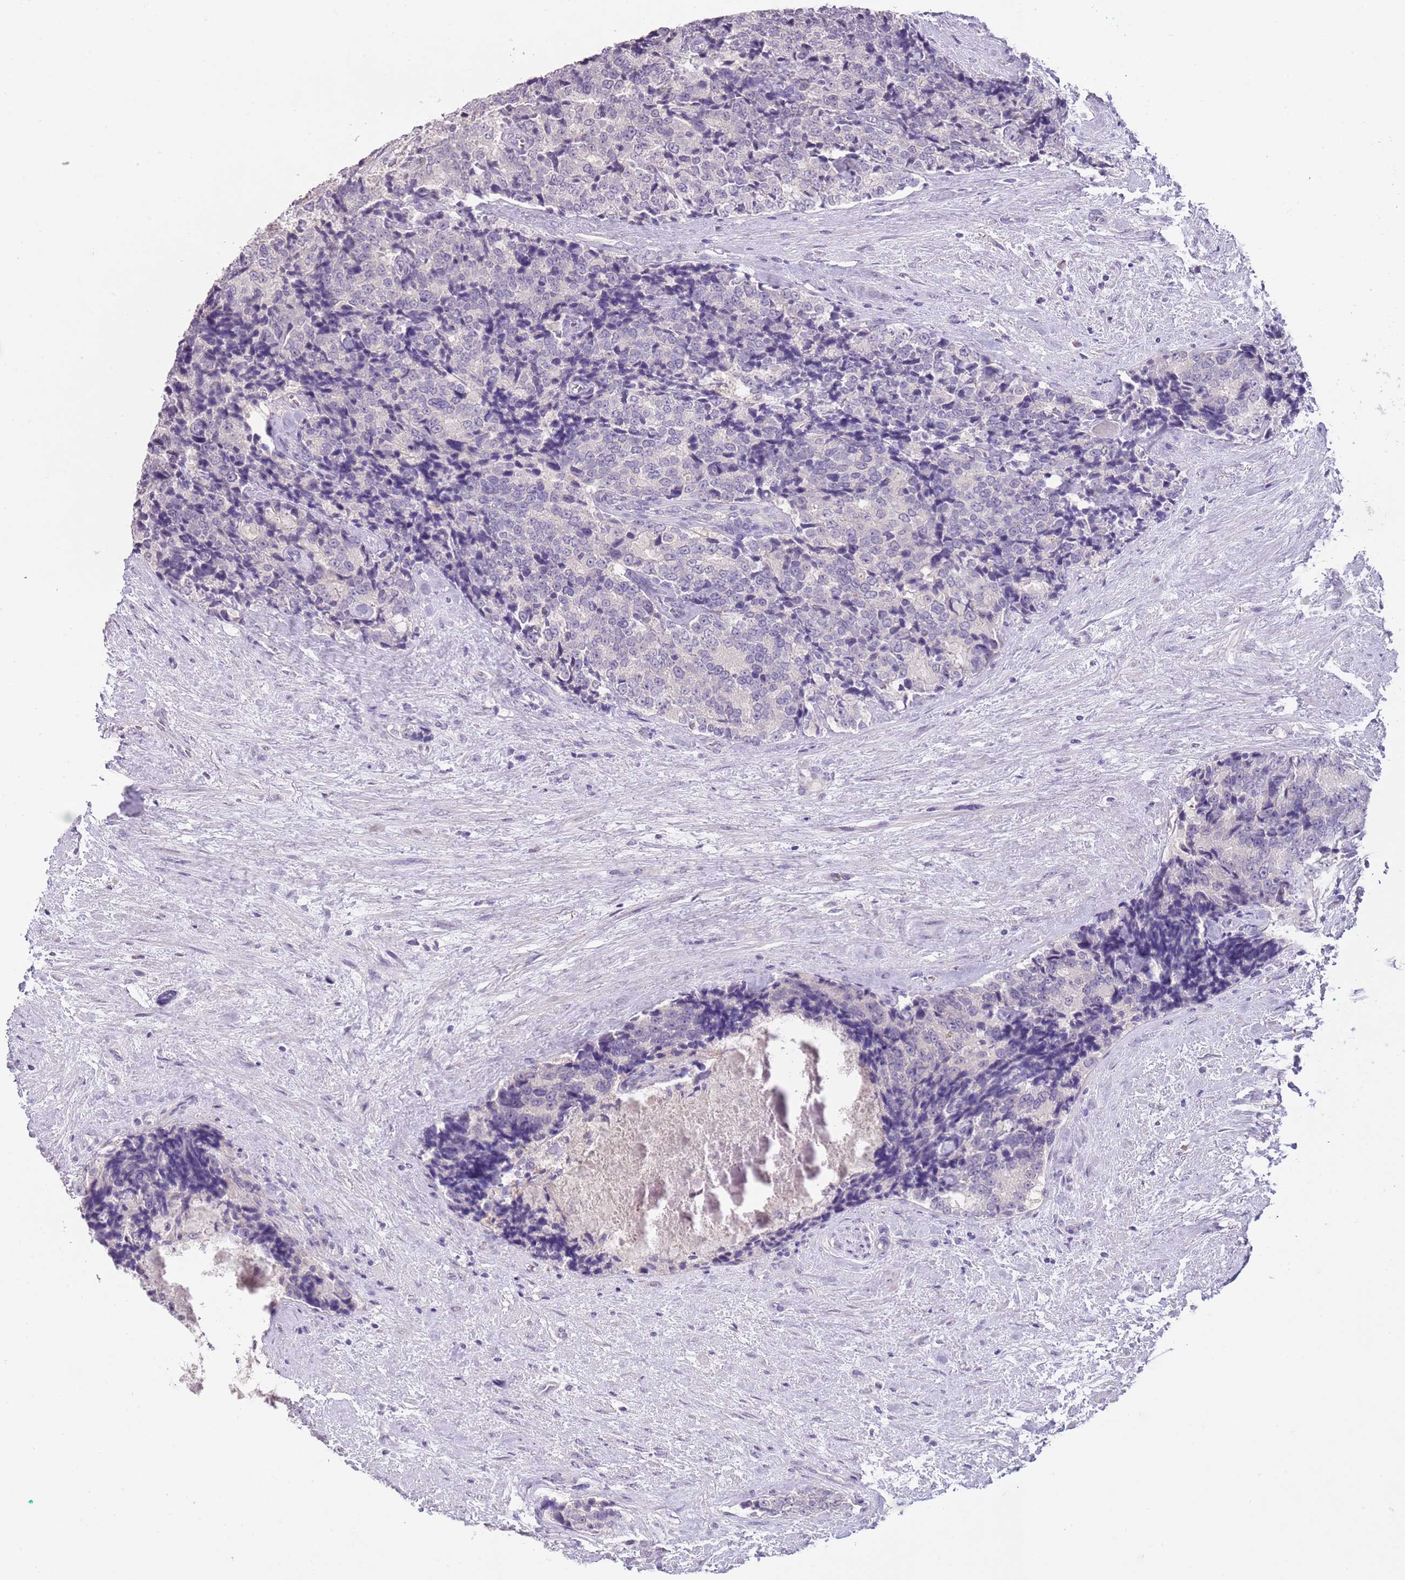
{"staining": {"intensity": "negative", "quantity": "none", "location": "none"}, "tissue": "prostate cancer", "cell_type": "Tumor cells", "image_type": "cancer", "snomed": [{"axis": "morphology", "description": "Adenocarcinoma, High grade"}, {"axis": "topography", "description": "Prostate"}], "caption": "Immunohistochemistry (IHC) image of human high-grade adenocarcinoma (prostate) stained for a protein (brown), which demonstrates no positivity in tumor cells.", "gene": "SLC35E3", "patient": {"sex": "male", "age": 70}}